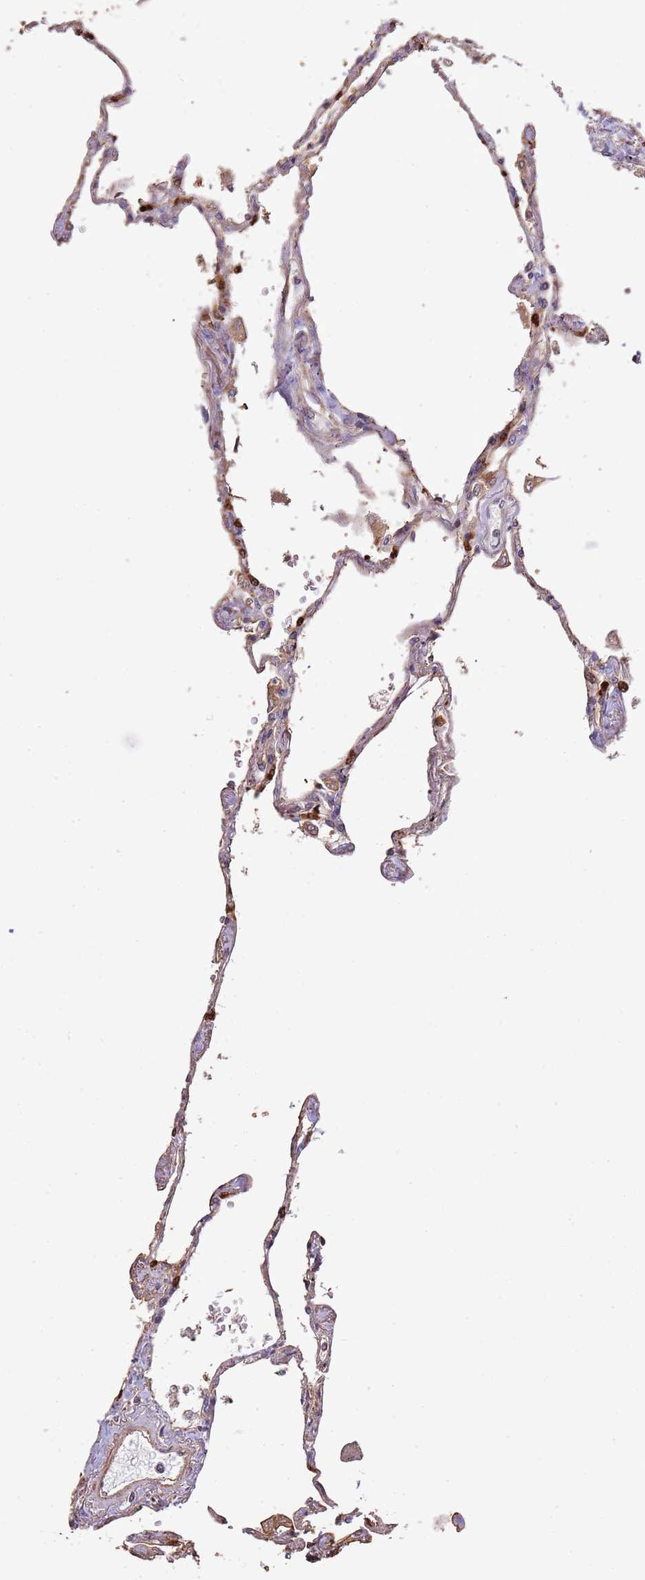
{"staining": {"intensity": "strong", "quantity": "25%-75%", "location": "cytoplasmic/membranous"}, "tissue": "lung", "cell_type": "Alveolar cells", "image_type": "normal", "snomed": [{"axis": "morphology", "description": "Normal tissue, NOS"}, {"axis": "topography", "description": "Lung"}], "caption": "High-magnification brightfield microscopy of benign lung stained with DAB (3,3'-diaminobenzidine) (brown) and counterstained with hematoxylin (blue). alveolar cells exhibit strong cytoplasmic/membranous staining is present in approximately25%-75% of cells. The staining is performed using DAB brown chromogen to label protein expression. The nuclei are counter-stained blue using hematoxylin.", "gene": "NDUFAF4", "patient": {"sex": "female", "age": 67}}